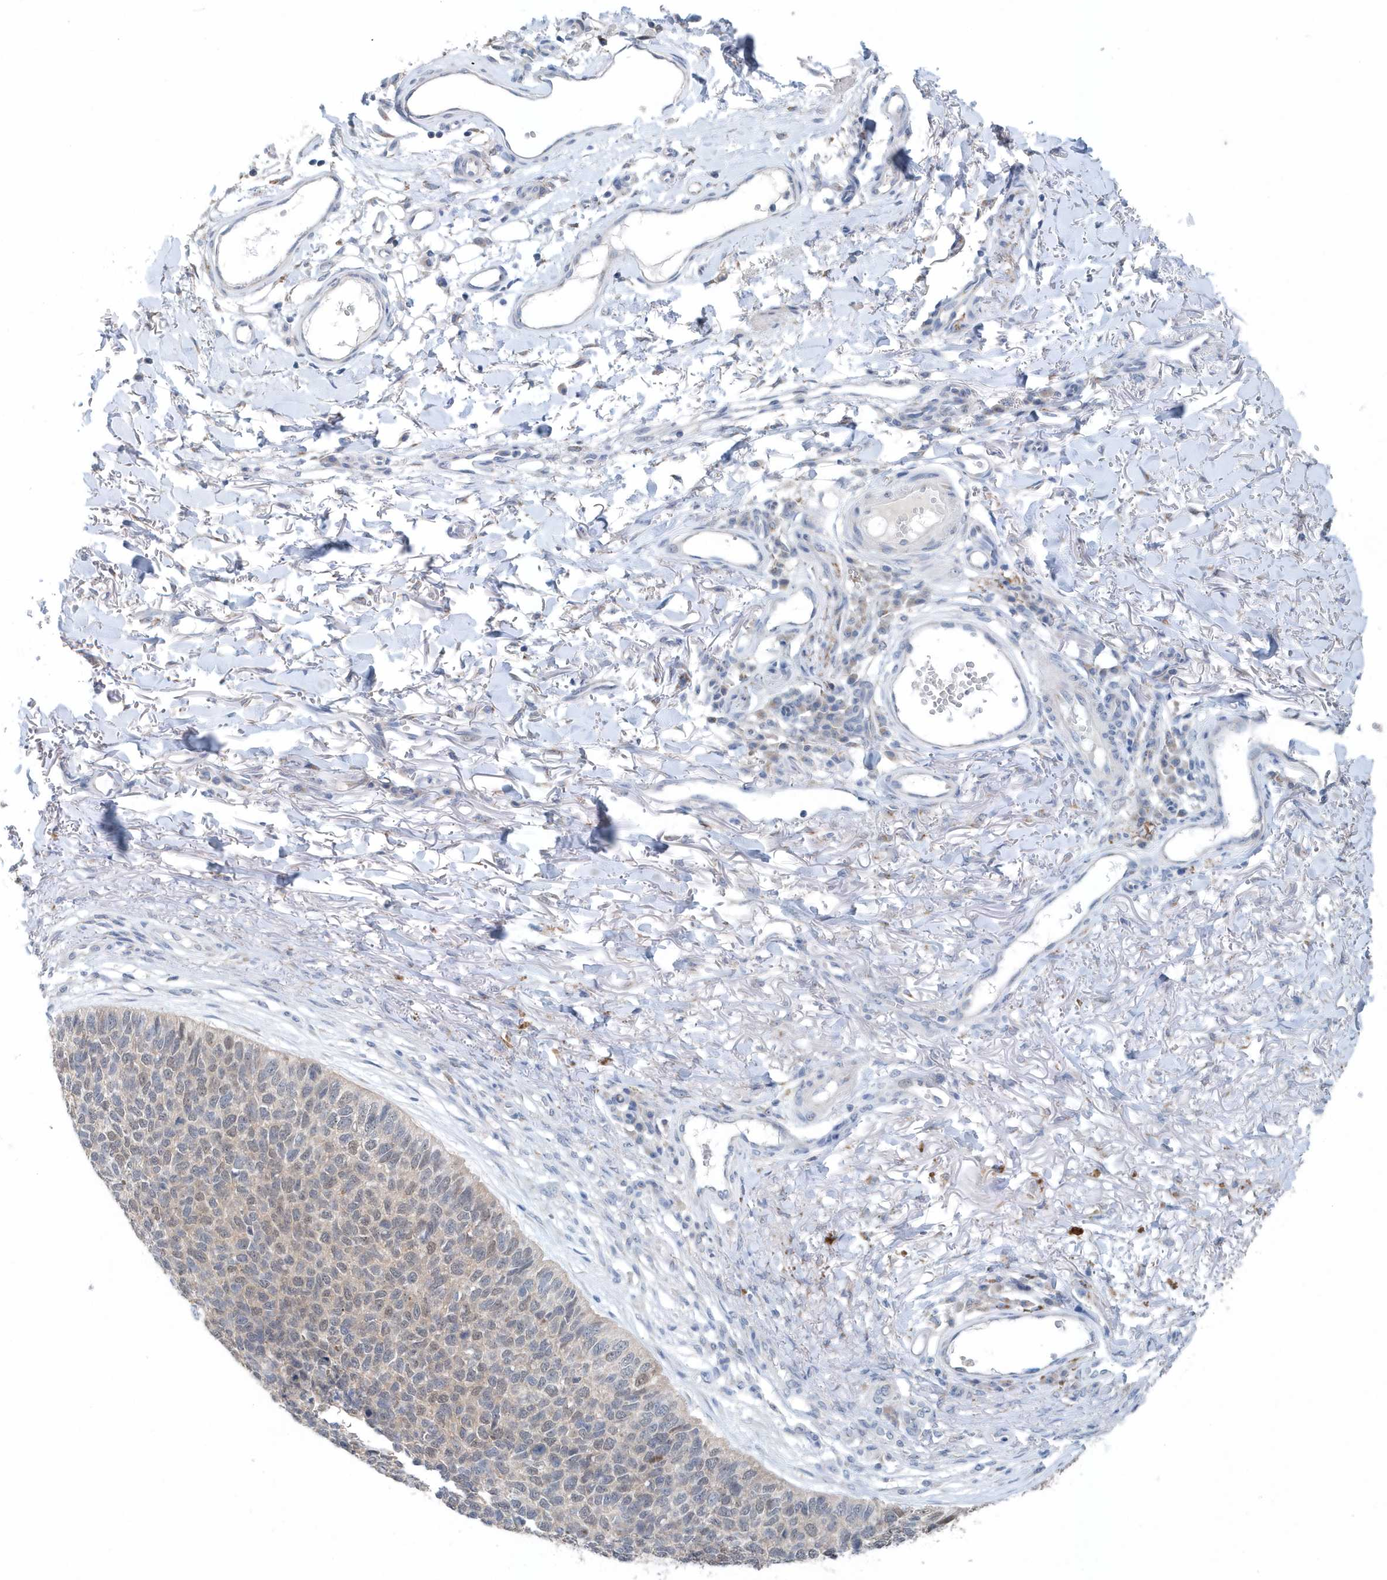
{"staining": {"intensity": "weak", "quantity": "<25%", "location": "nuclear"}, "tissue": "skin cancer", "cell_type": "Tumor cells", "image_type": "cancer", "snomed": [{"axis": "morphology", "description": "Basal cell carcinoma"}, {"axis": "topography", "description": "Skin"}], "caption": "An immunohistochemistry photomicrograph of skin basal cell carcinoma is shown. There is no staining in tumor cells of skin basal cell carcinoma. The staining was performed using DAB to visualize the protein expression in brown, while the nuclei were stained in blue with hematoxylin (Magnification: 20x).", "gene": "PFN2", "patient": {"sex": "female", "age": 84}}